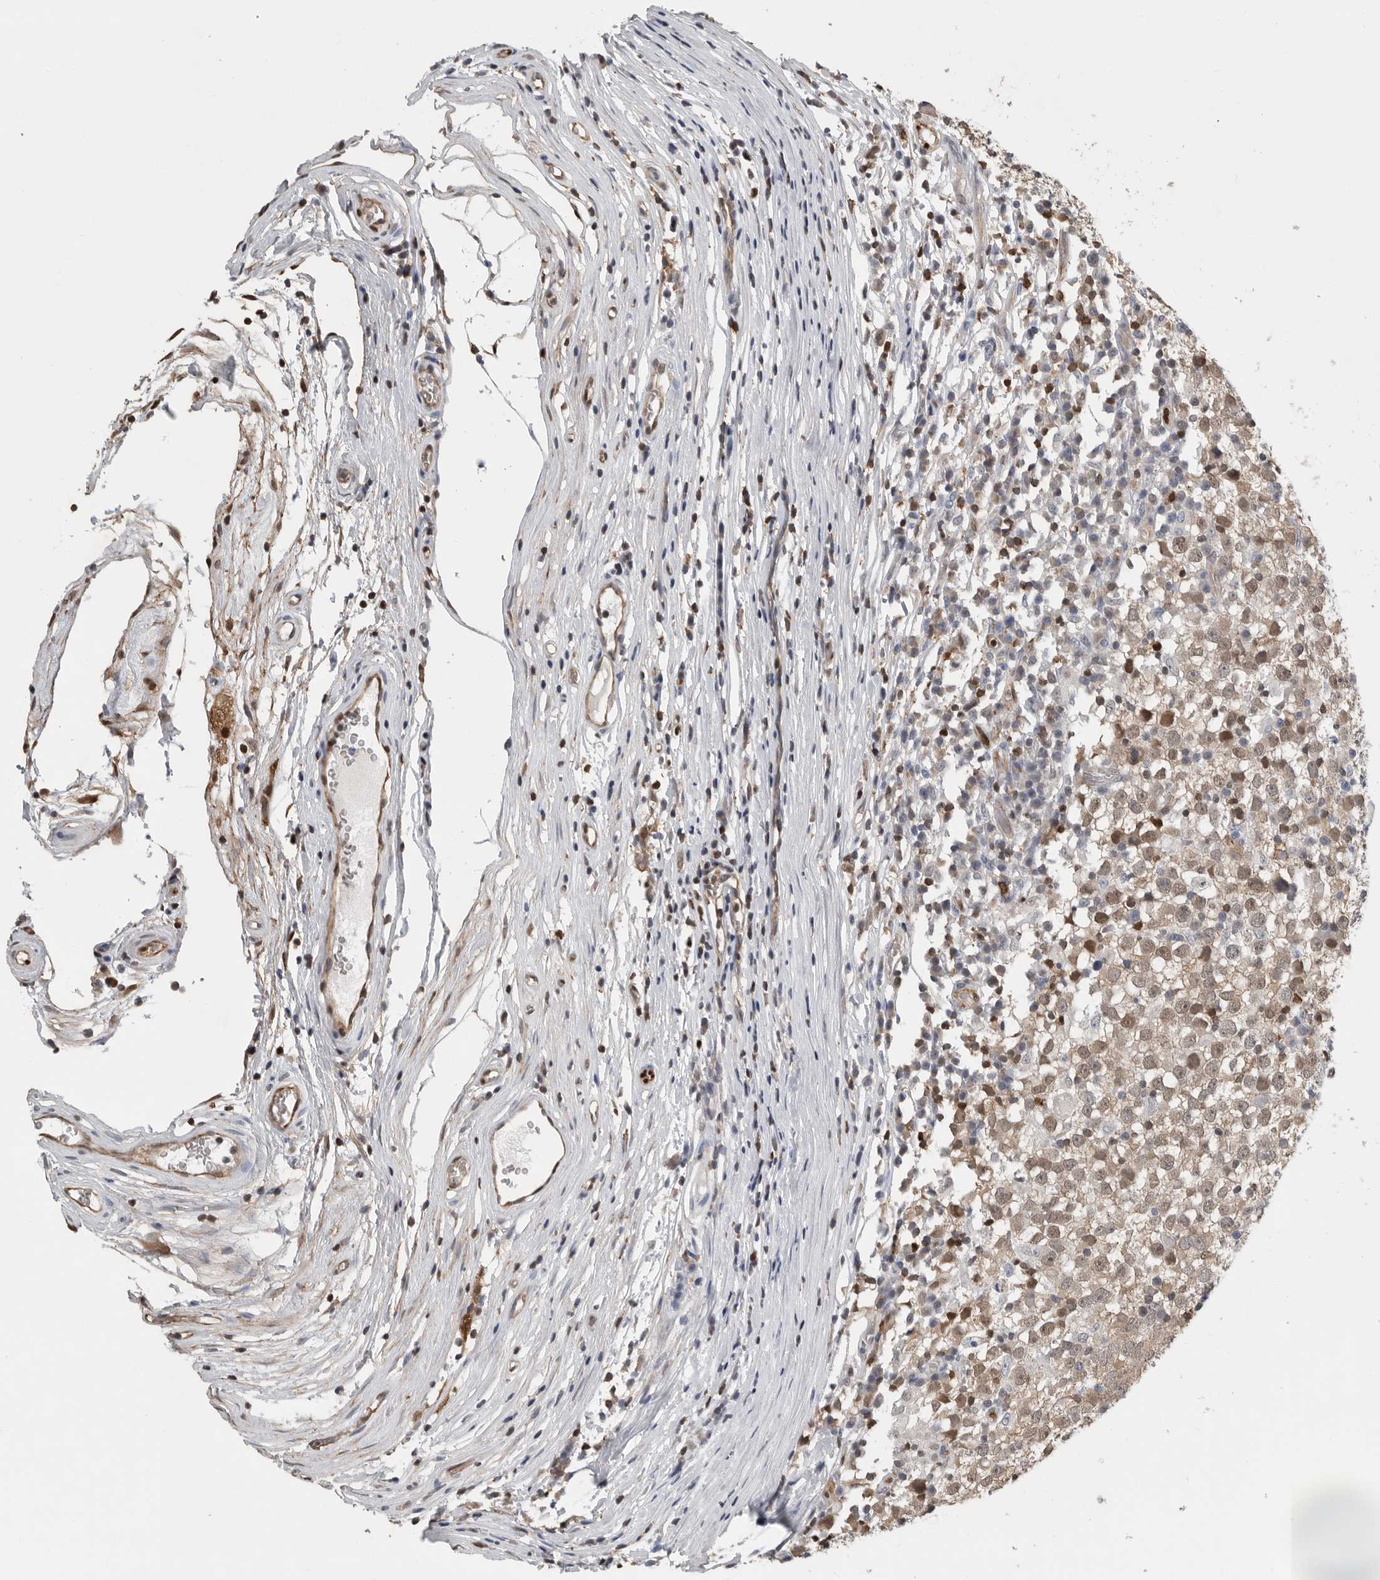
{"staining": {"intensity": "weak", "quantity": ">75%", "location": "nuclear"}, "tissue": "testis cancer", "cell_type": "Tumor cells", "image_type": "cancer", "snomed": [{"axis": "morphology", "description": "Seminoma, NOS"}, {"axis": "topography", "description": "Testis"}], "caption": "This image reveals IHC staining of testis cancer, with low weak nuclear positivity in approximately >75% of tumor cells.", "gene": "PDCD4", "patient": {"sex": "male", "age": 65}}